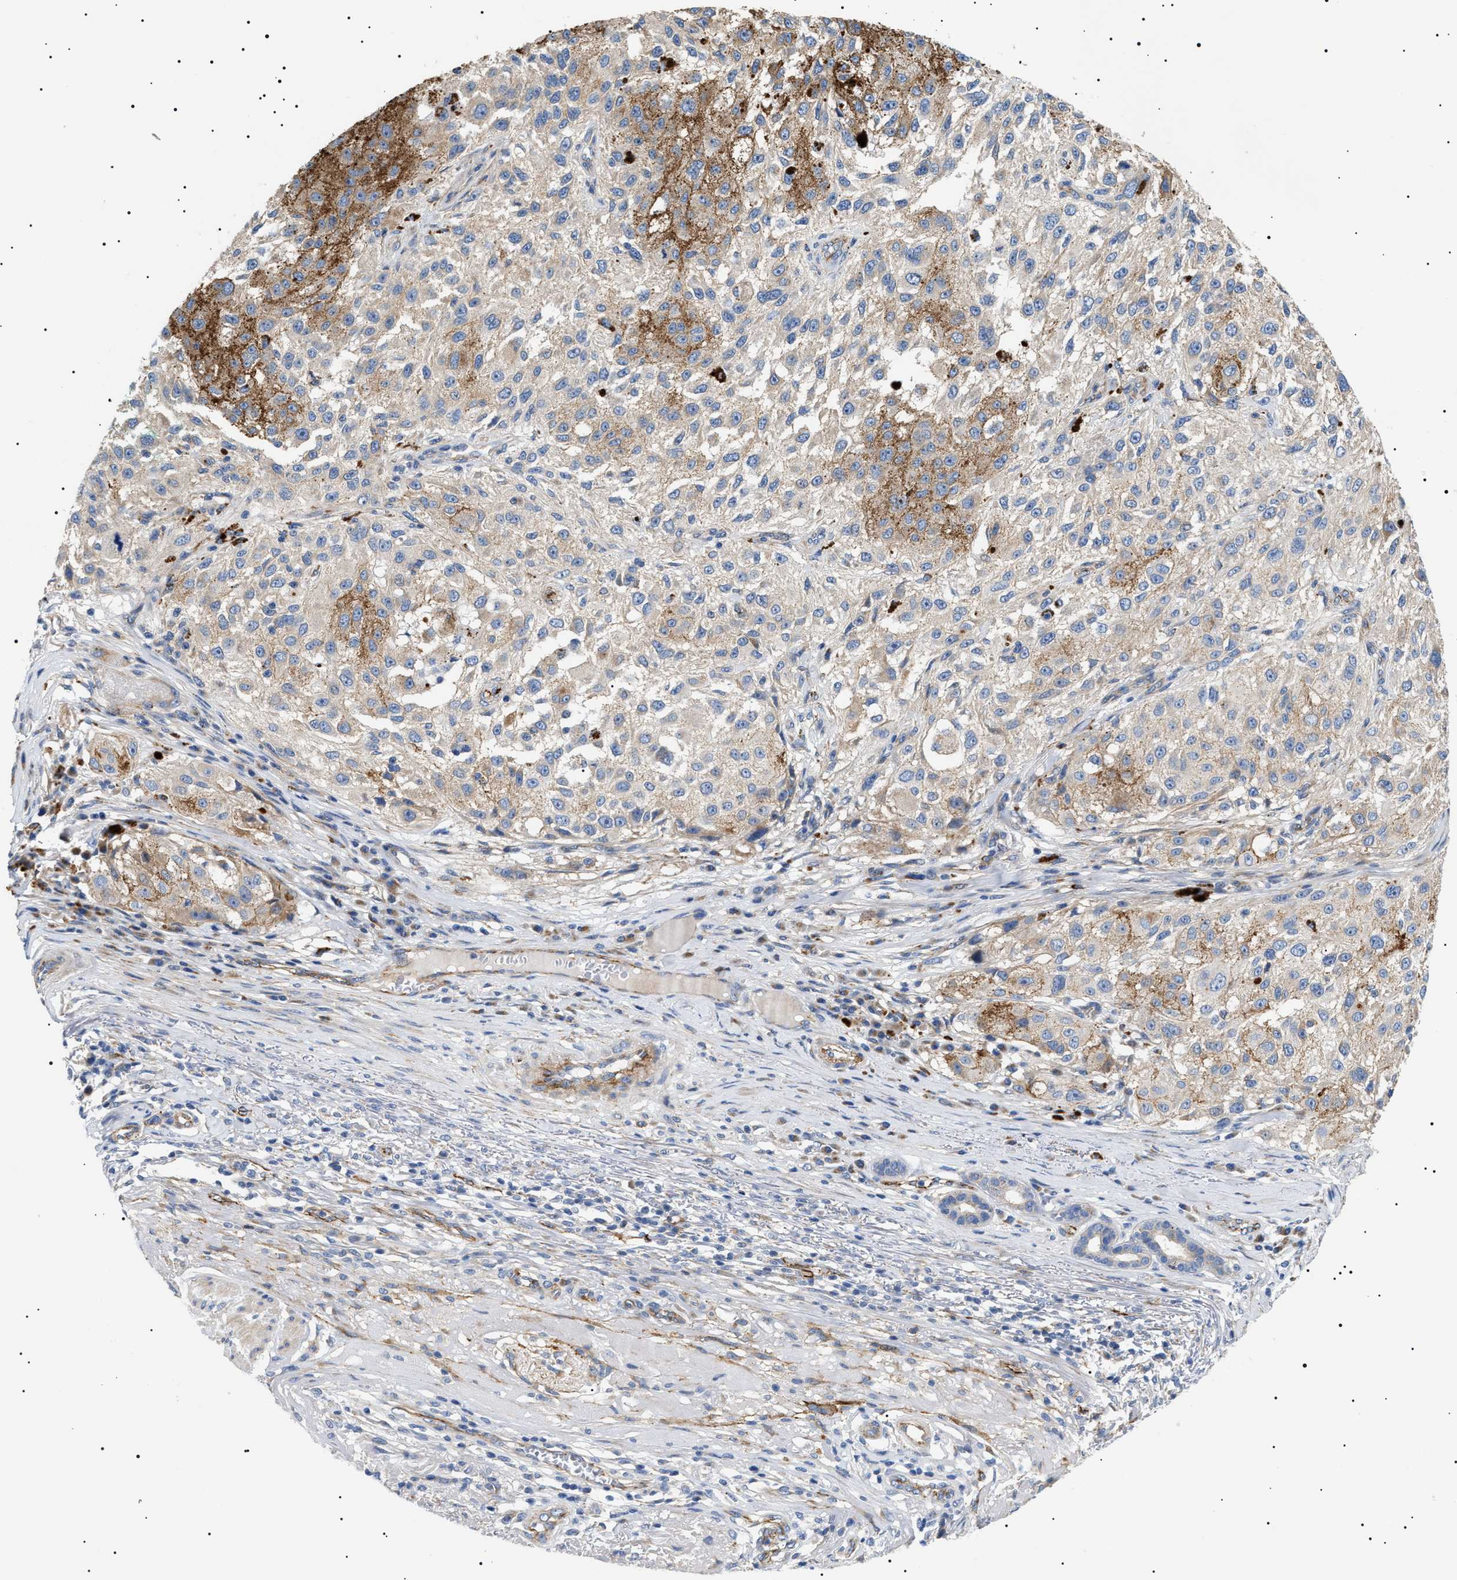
{"staining": {"intensity": "moderate", "quantity": "25%-75%", "location": "cytoplasmic/membranous"}, "tissue": "melanoma", "cell_type": "Tumor cells", "image_type": "cancer", "snomed": [{"axis": "morphology", "description": "Necrosis, NOS"}, {"axis": "morphology", "description": "Malignant melanoma, NOS"}, {"axis": "topography", "description": "Skin"}], "caption": "A brown stain shows moderate cytoplasmic/membranous staining of a protein in human malignant melanoma tumor cells.", "gene": "TMEM222", "patient": {"sex": "female", "age": 87}}